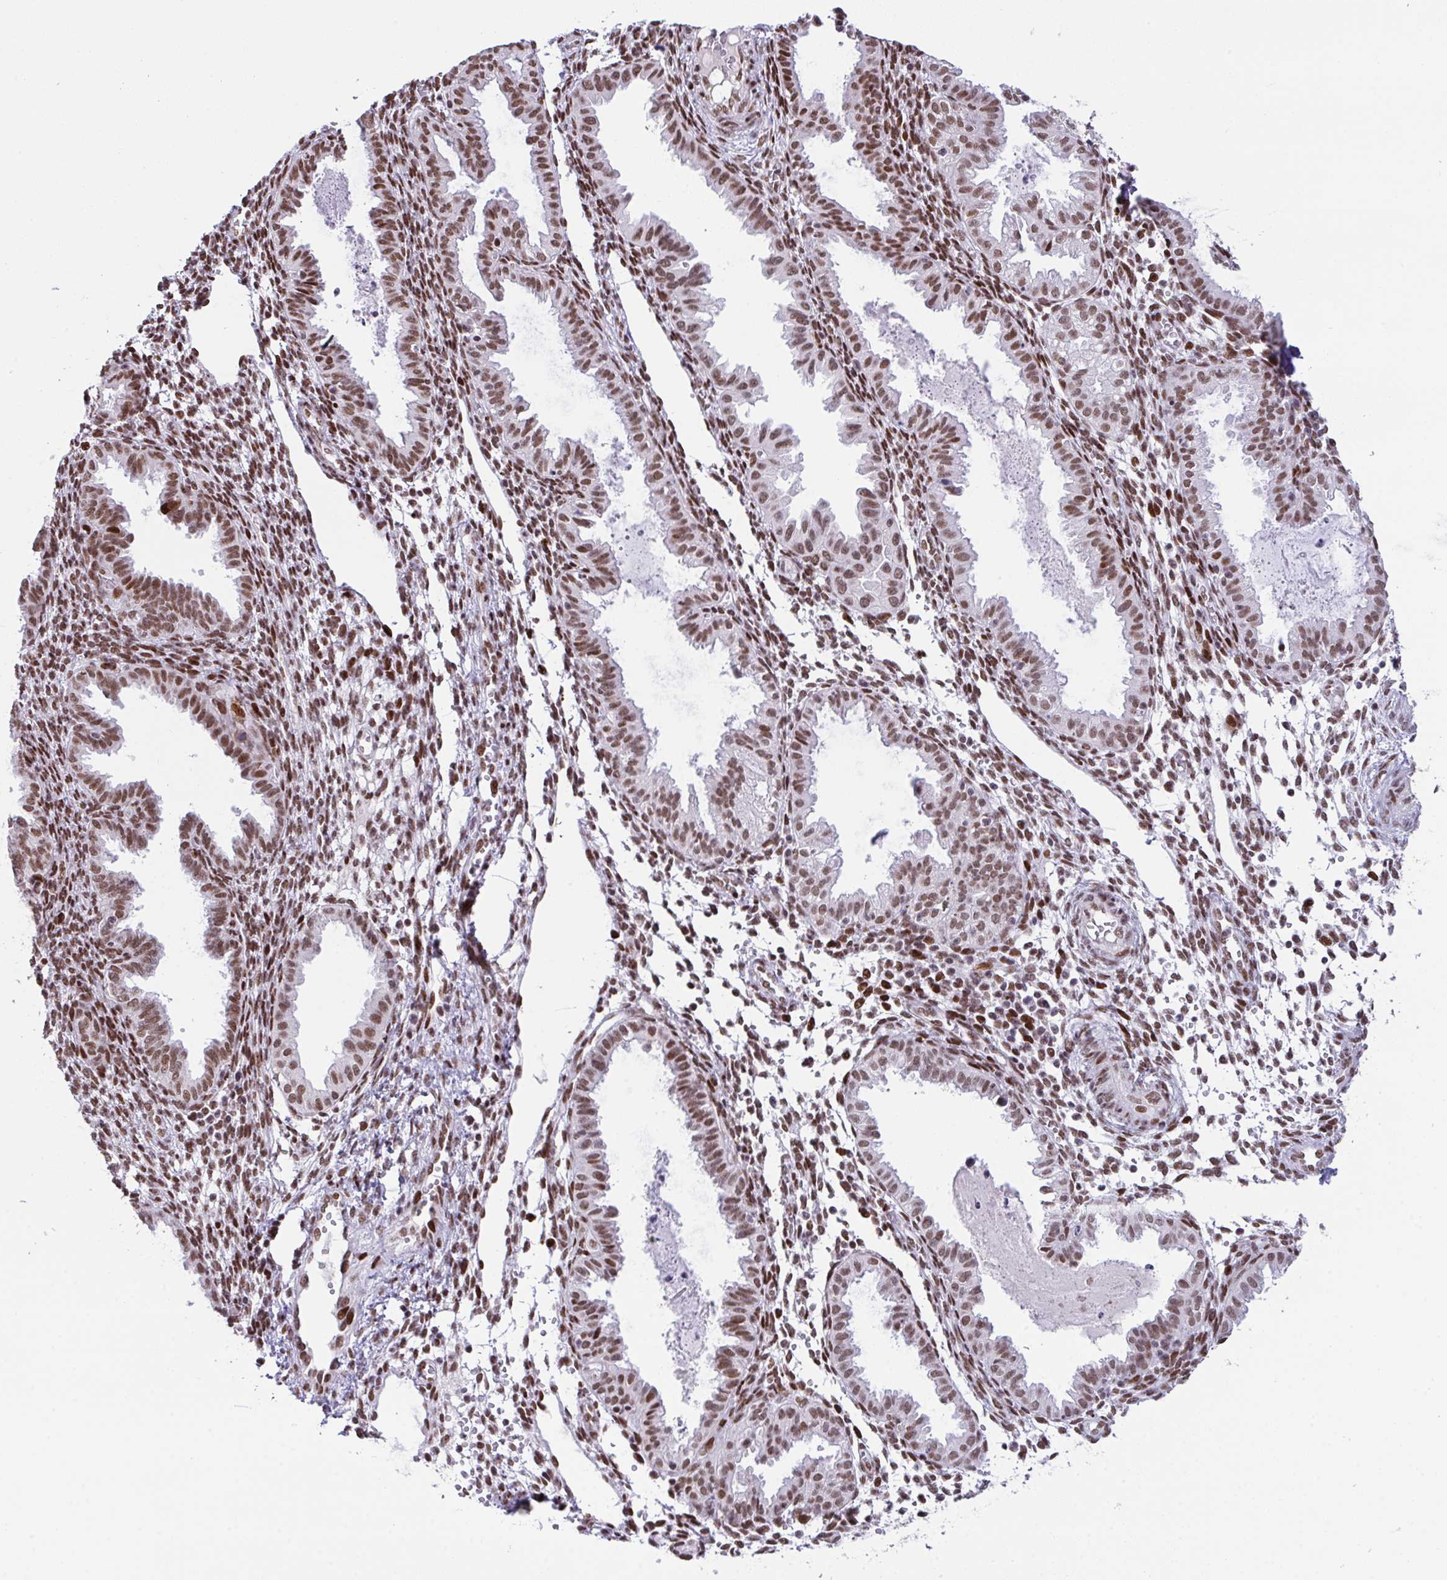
{"staining": {"intensity": "strong", "quantity": ">75%", "location": "nuclear"}, "tissue": "endometrium", "cell_type": "Cells in endometrial stroma", "image_type": "normal", "snomed": [{"axis": "morphology", "description": "Normal tissue, NOS"}, {"axis": "topography", "description": "Endometrium"}], "caption": "Human endometrium stained with a brown dye shows strong nuclear positive expression in about >75% of cells in endometrial stroma.", "gene": "CLP1", "patient": {"sex": "female", "age": 33}}